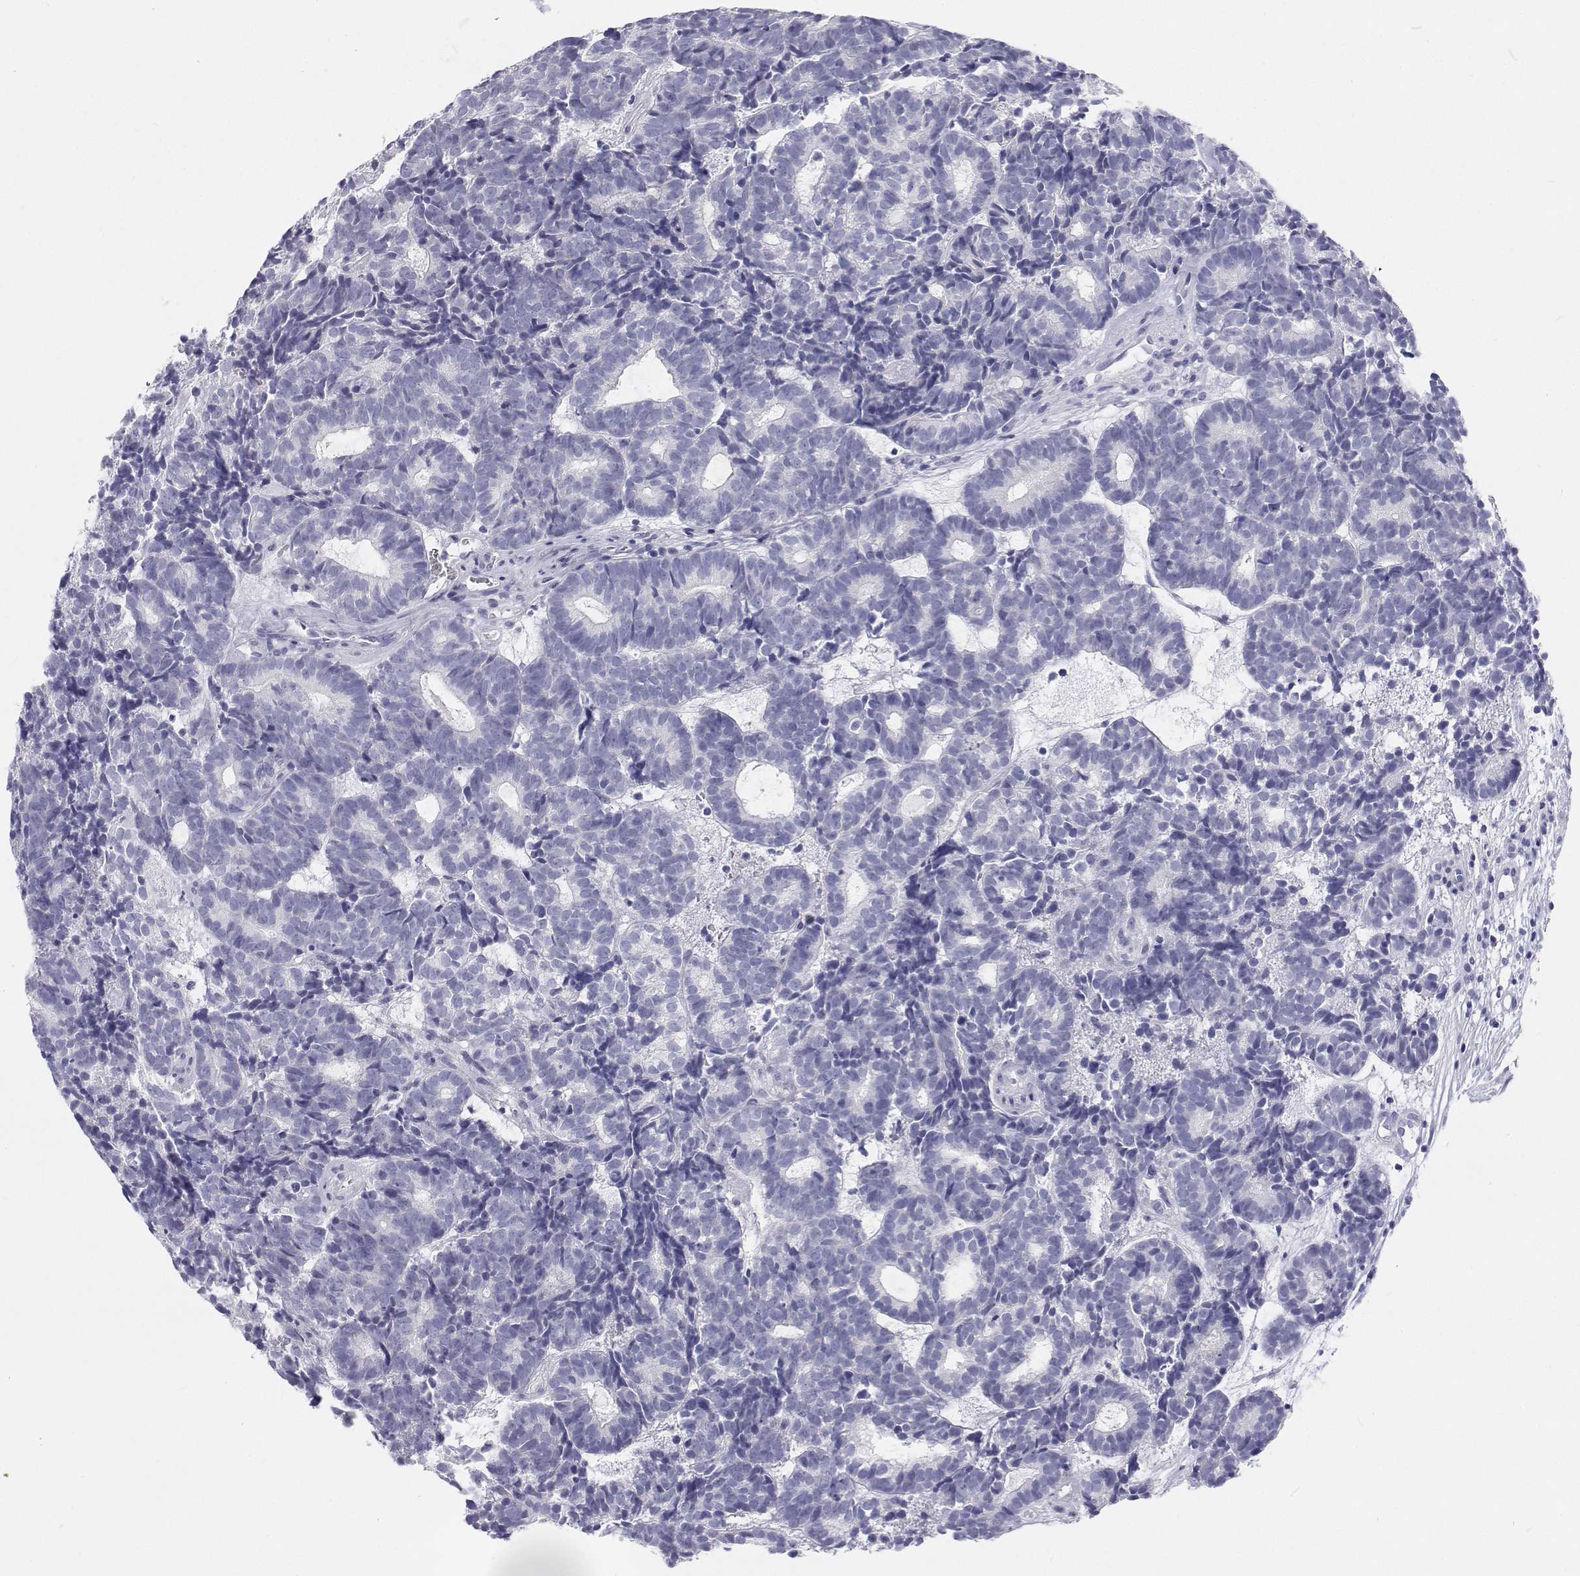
{"staining": {"intensity": "negative", "quantity": "none", "location": "none"}, "tissue": "head and neck cancer", "cell_type": "Tumor cells", "image_type": "cancer", "snomed": [{"axis": "morphology", "description": "Adenocarcinoma, NOS"}, {"axis": "topography", "description": "Head-Neck"}], "caption": "Histopathology image shows no significant protein expression in tumor cells of head and neck adenocarcinoma. (DAB IHC, high magnification).", "gene": "TTN", "patient": {"sex": "female", "age": 81}}